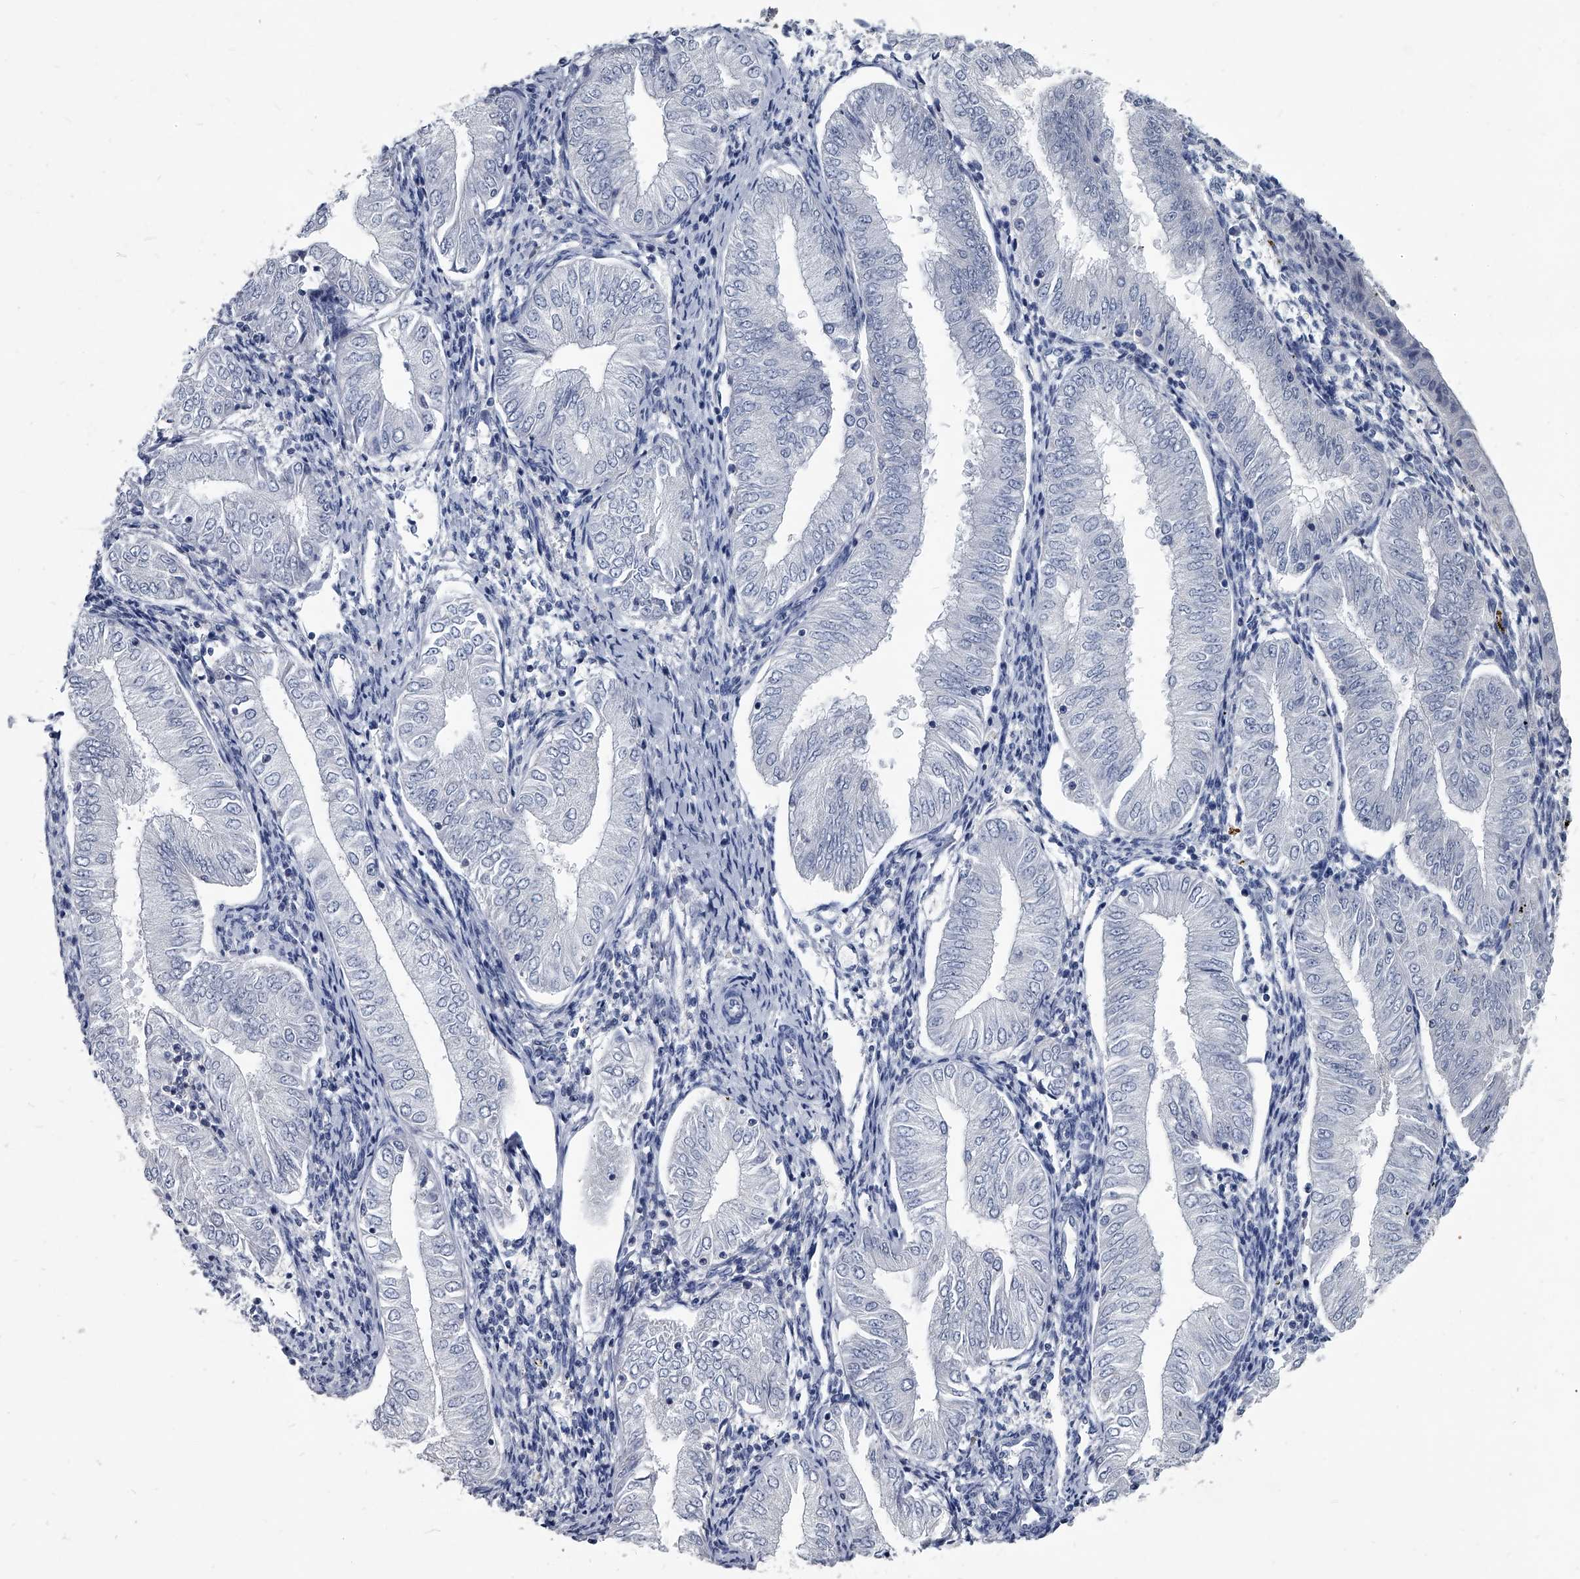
{"staining": {"intensity": "negative", "quantity": "none", "location": "none"}, "tissue": "endometrial cancer", "cell_type": "Tumor cells", "image_type": "cancer", "snomed": [{"axis": "morphology", "description": "Adenocarcinoma, NOS"}, {"axis": "topography", "description": "Endometrium"}], "caption": "The IHC photomicrograph has no significant staining in tumor cells of endometrial cancer (adenocarcinoma) tissue.", "gene": "BCAS1", "patient": {"sex": "female", "age": 53}}